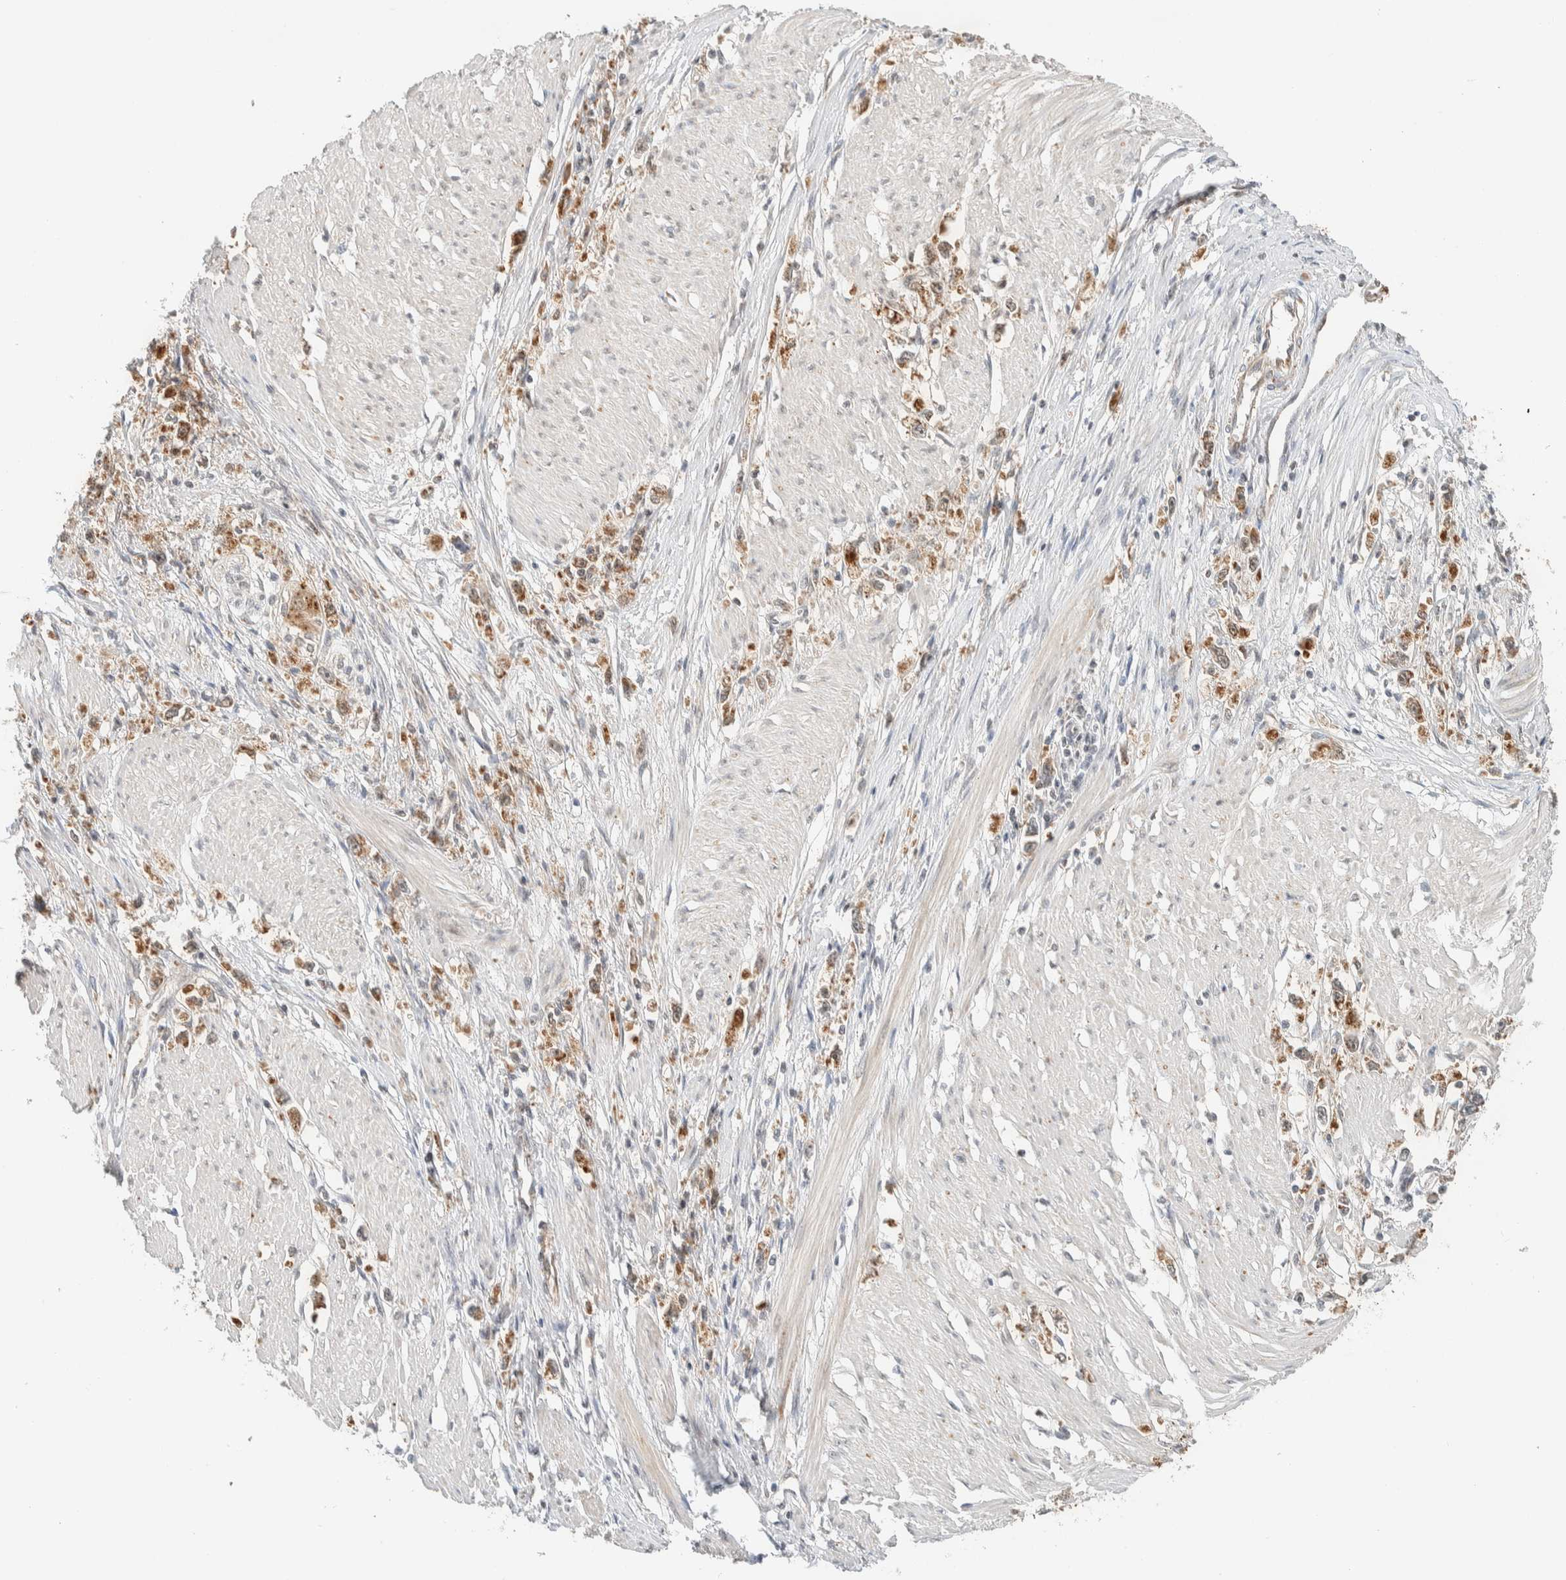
{"staining": {"intensity": "moderate", "quantity": ">75%", "location": "cytoplasmic/membranous"}, "tissue": "stomach cancer", "cell_type": "Tumor cells", "image_type": "cancer", "snomed": [{"axis": "morphology", "description": "Adenocarcinoma, NOS"}, {"axis": "topography", "description": "Stomach"}], "caption": "Immunohistochemistry (IHC) of human stomach cancer (adenocarcinoma) reveals medium levels of moderate cytoplasmic/membranous positivity in approximately >75% of tumor cells. (Stains: DAB (3,3'-diaminobenzidine) in brown, nuclei in blue, Microscopy: brightfield microscopy at high magnification).", "gene": "MRPL41", "patient": {"sex": "female", "age": 59}}